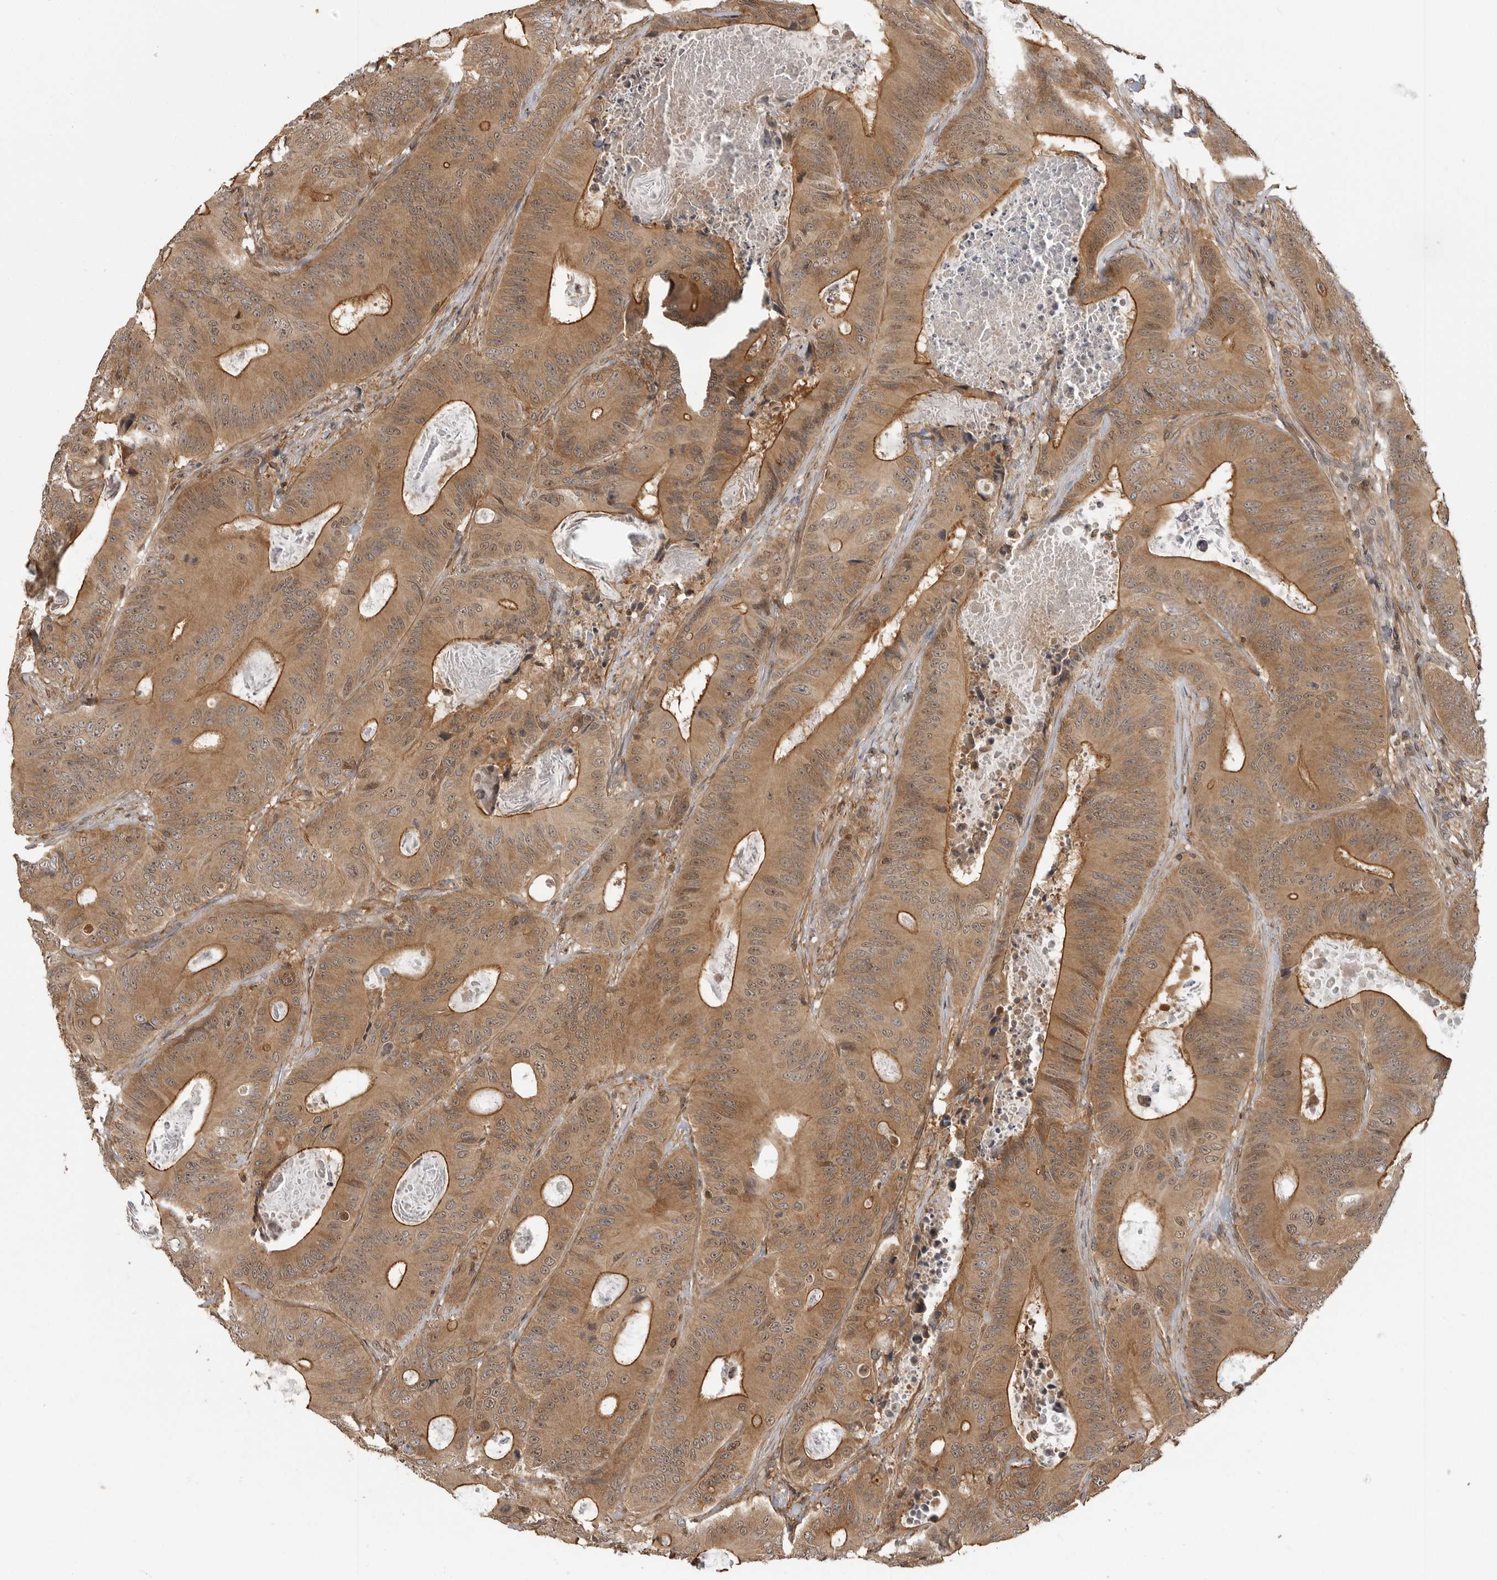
{"staining": {"intensity": "strong", "quantity": "25%-75%", "location": "cytoplasmic/membranous"}, "tissue": "colorectal cancer", "cell_type": "Tumor cells", "image_type": "cancer", "snomed": [{"axis": "morphology", "description": "Adenocarcinoma, NOS"}, {"axis": "topography", "description": "Colon"}], "caption": "Immunohistochemistry histopathology image of neoplastic tissue: human colorectal adenocarcinoma stained using IHC reveals high levels of strong protein expression localized specifically in the cytoplasmic/membranous of tumor cells, appearing as a cytoplasmic/membranous brown color.", "gene": "ERN1", "patient": {"sex": "male", "age": 83}}